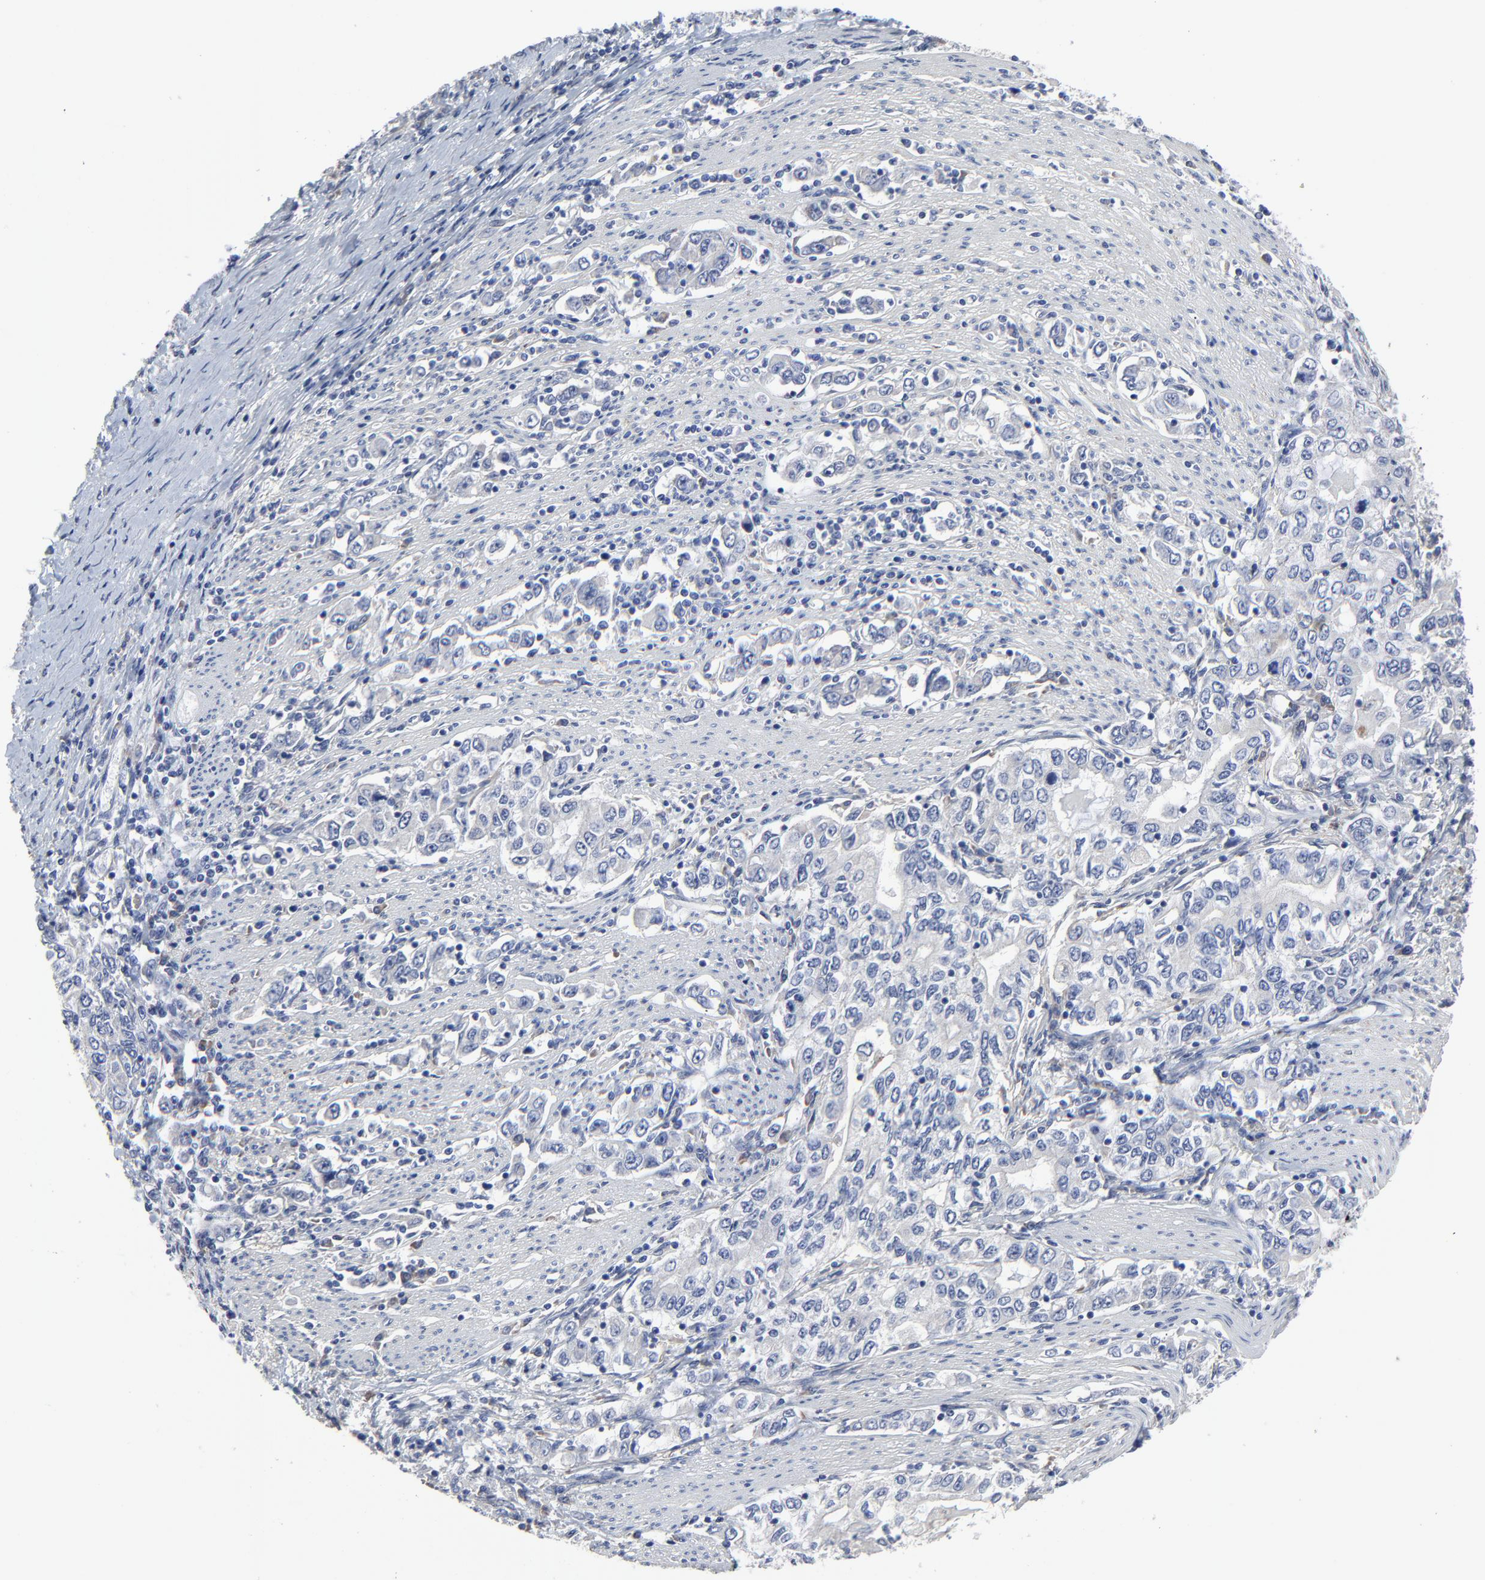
{"staining": {"intensity": "negative", "quantity": "none", "location": "none"}, "tissue": "stomach cancer", "cell_type": "Tumor cells", "image_type": "cancer", "snomed": [{"axis": "morphology", "description": "Adenocarcinoma, NOS"}, {"axis": "topography", "description": "Stomach, lower"}], "caption": "IHC micrograph of stomach adenocarcinoma stained for a protein (brown), which shows no positivity in tumor cells. (DAB (3,3'-diaminobenzidine) immunohistochemistry, high magnification).", "gene": "DHRSX", "patient": {"sex": "female", "age": 72}}